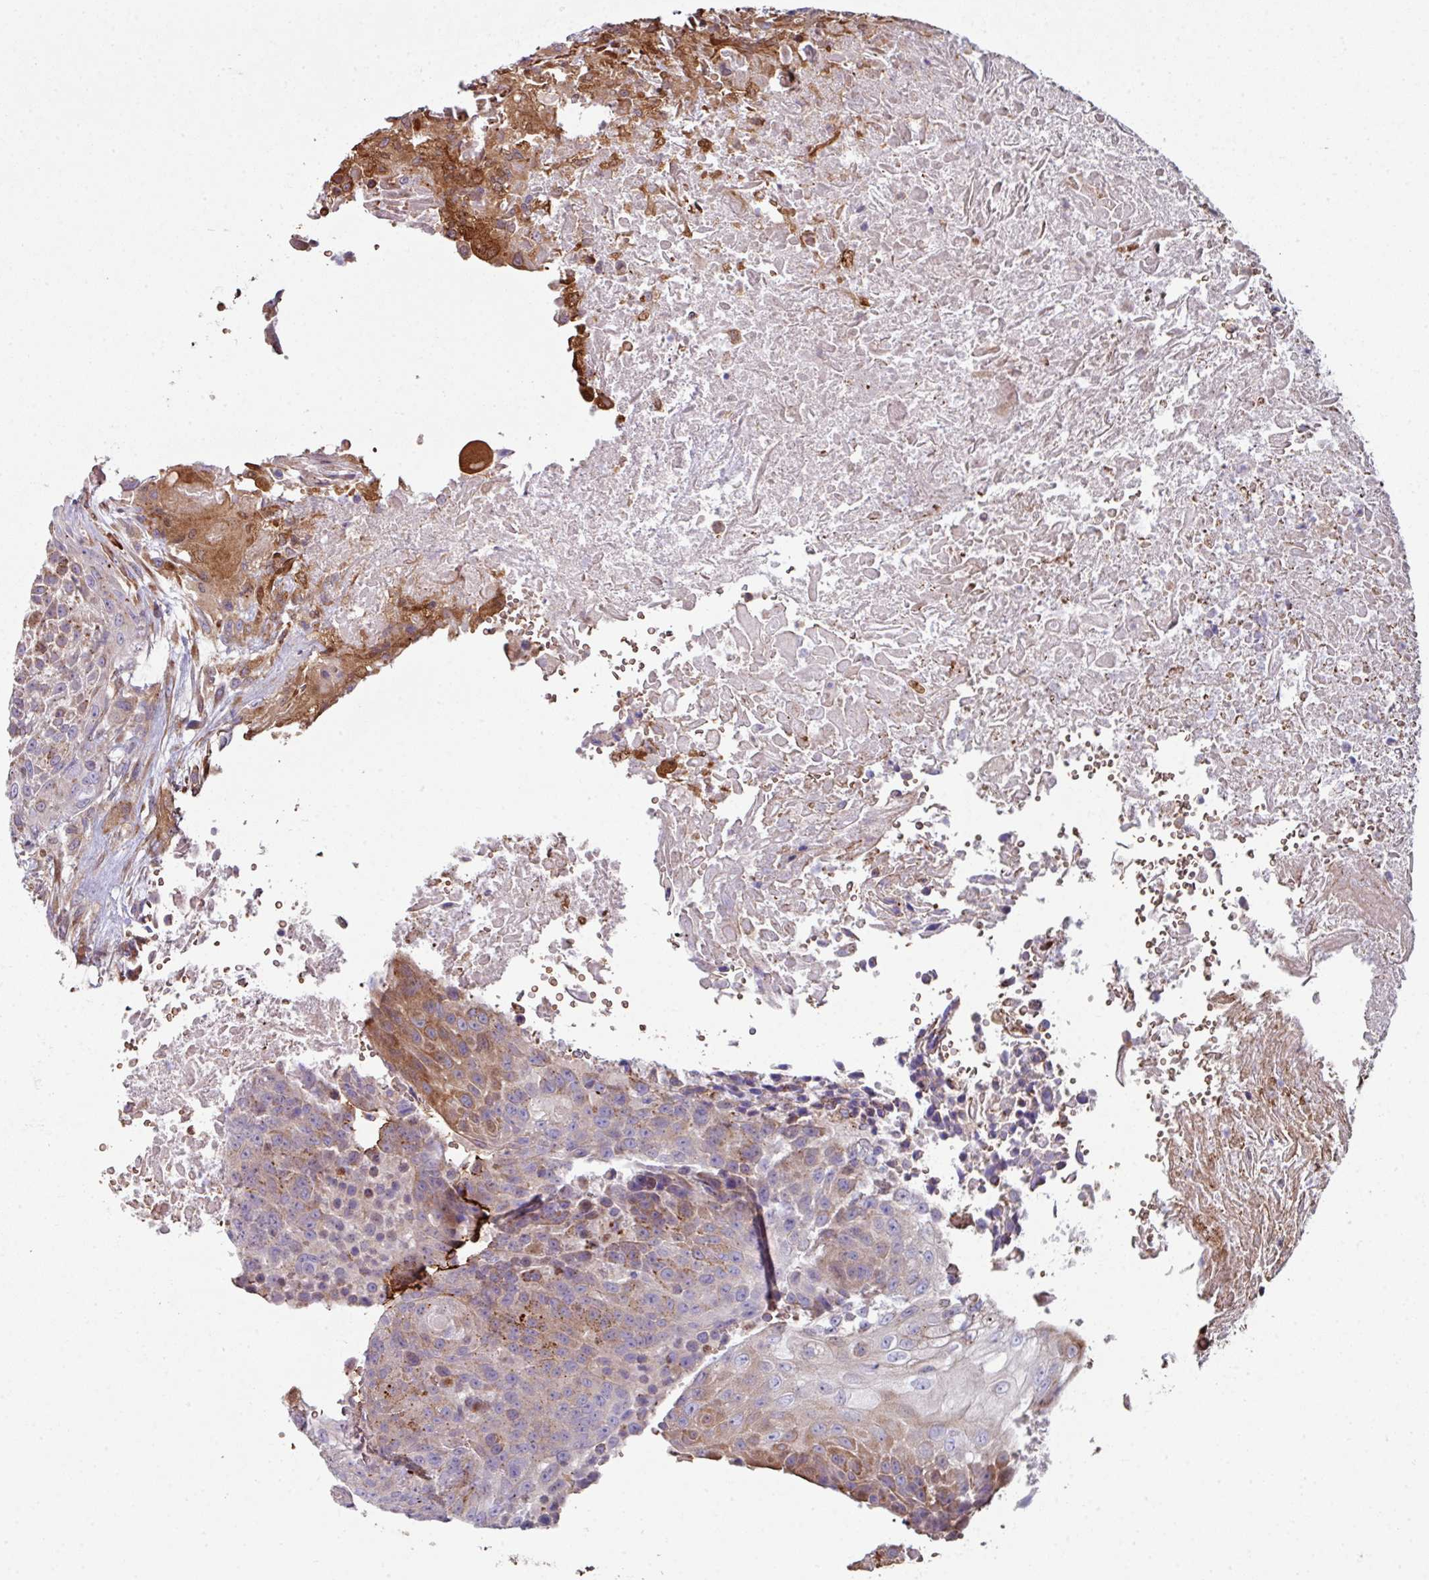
{"staining": {"intensity": "moderate", "quantity": "<25%", "location": "cytoplasmic/membranous"}, "tissue": "urothelial cancer", "cell_type": "Tumor cells", "image_type": "cancer", "snomed": [{"axis": "morphology", "description": "Urothelial carcinoma, High grade"}, {"axis": "topography", "description": "Urinary bladder"}], "caption": "IHC of urothelial carcinoma (high-grade) exhibits low levels of moderate cytoplasmic/membranous expression in approximately <25% of tumor cells. Immunohistochemistry stains the protein in brown and the nuclei are stained blue.", "gene": "ANO9", "patient": {"sex": "female", "age": 63}}